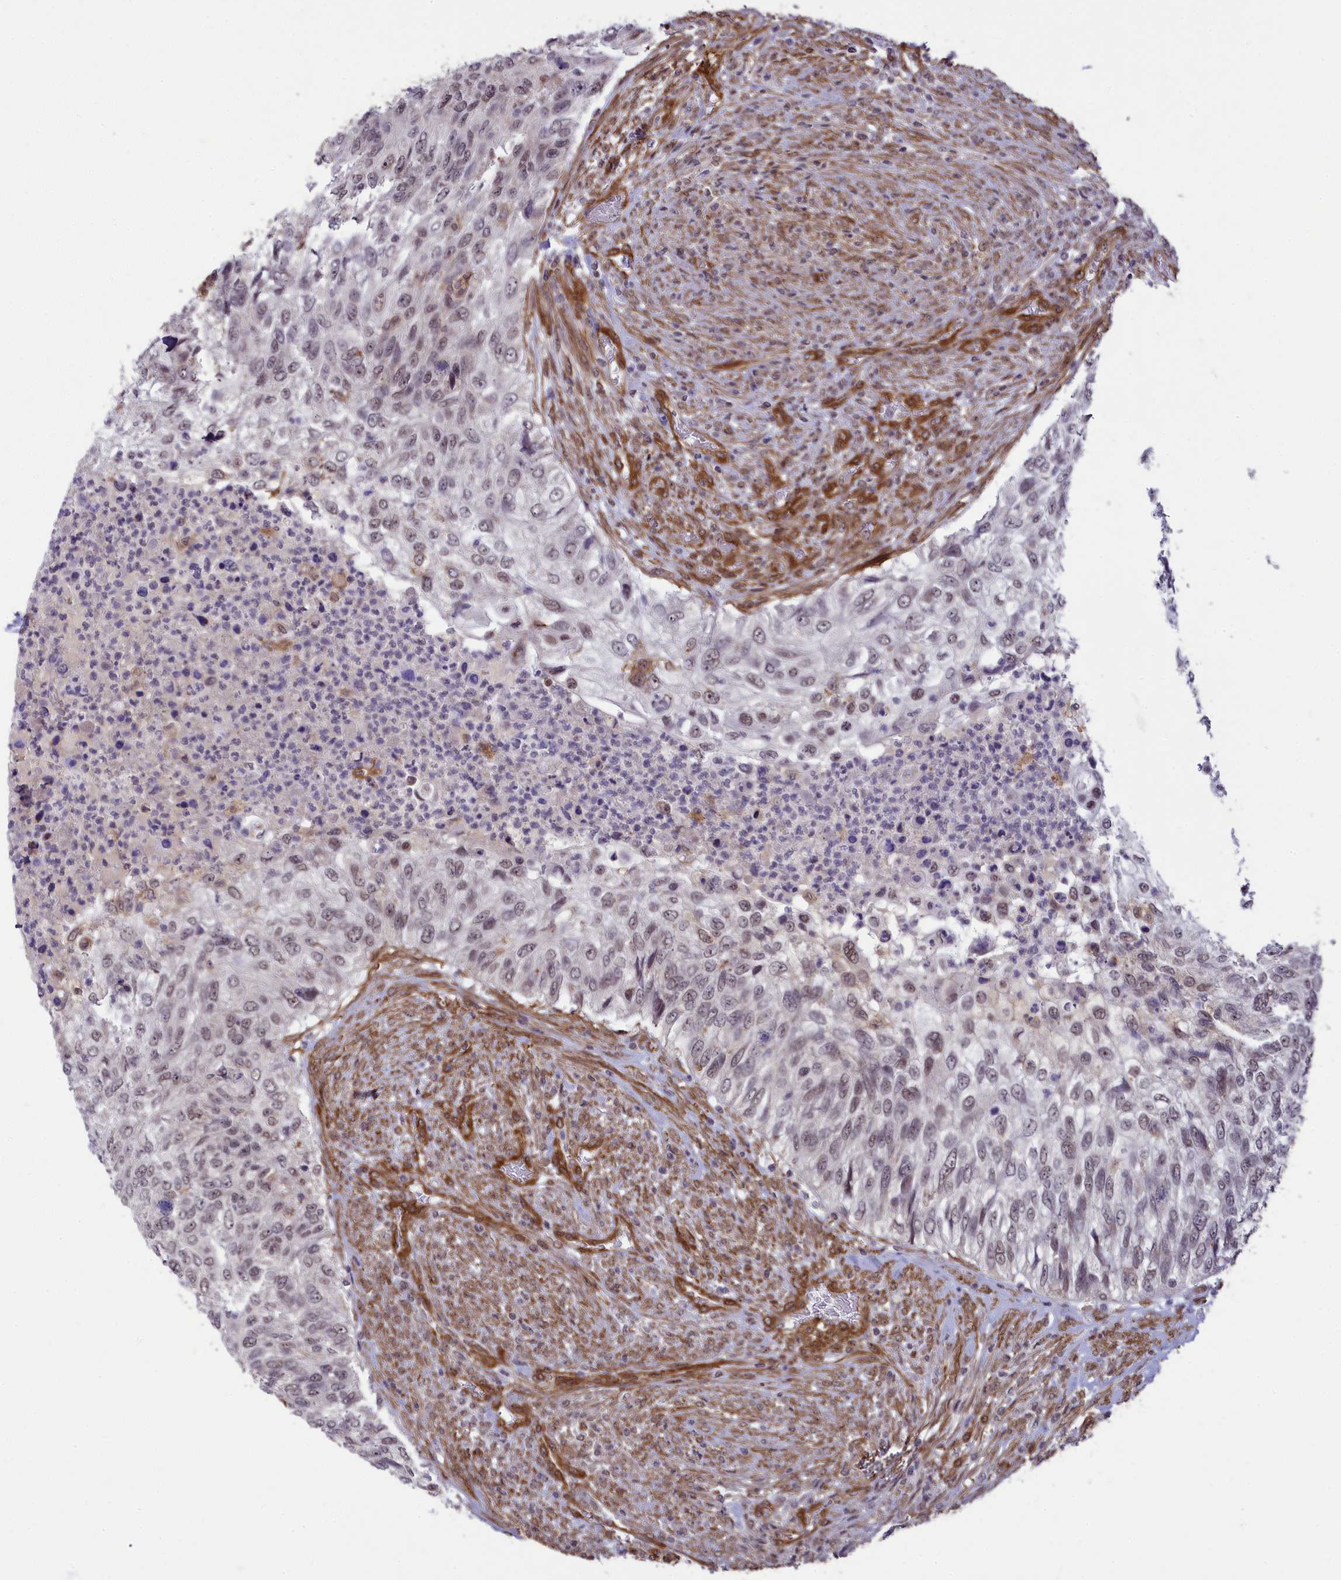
{"staining": {"intensity": "weak", "quantity": "25%-75%", "location": "nuclear"}, "tissue": "urothelial cancer", "cell_type": "Tumor cells", "image_type": "cancer", "snomed": [{"axis": "morphology", "description": "Urothelial carcinoma, High grade"}, {"axis": "topography", "description": "Urinary bladder"}], "caption": "High-grade urothelial carcinoma stained for a protein demonstrates weak nuclear positivity in tumor cells. (Stains: DAB in brown, nuclei in blue, Microscopy: brightfield microscopy at high magnification).", "gene": "TNS1", "patient": {"sex": "female", "age": 60}}